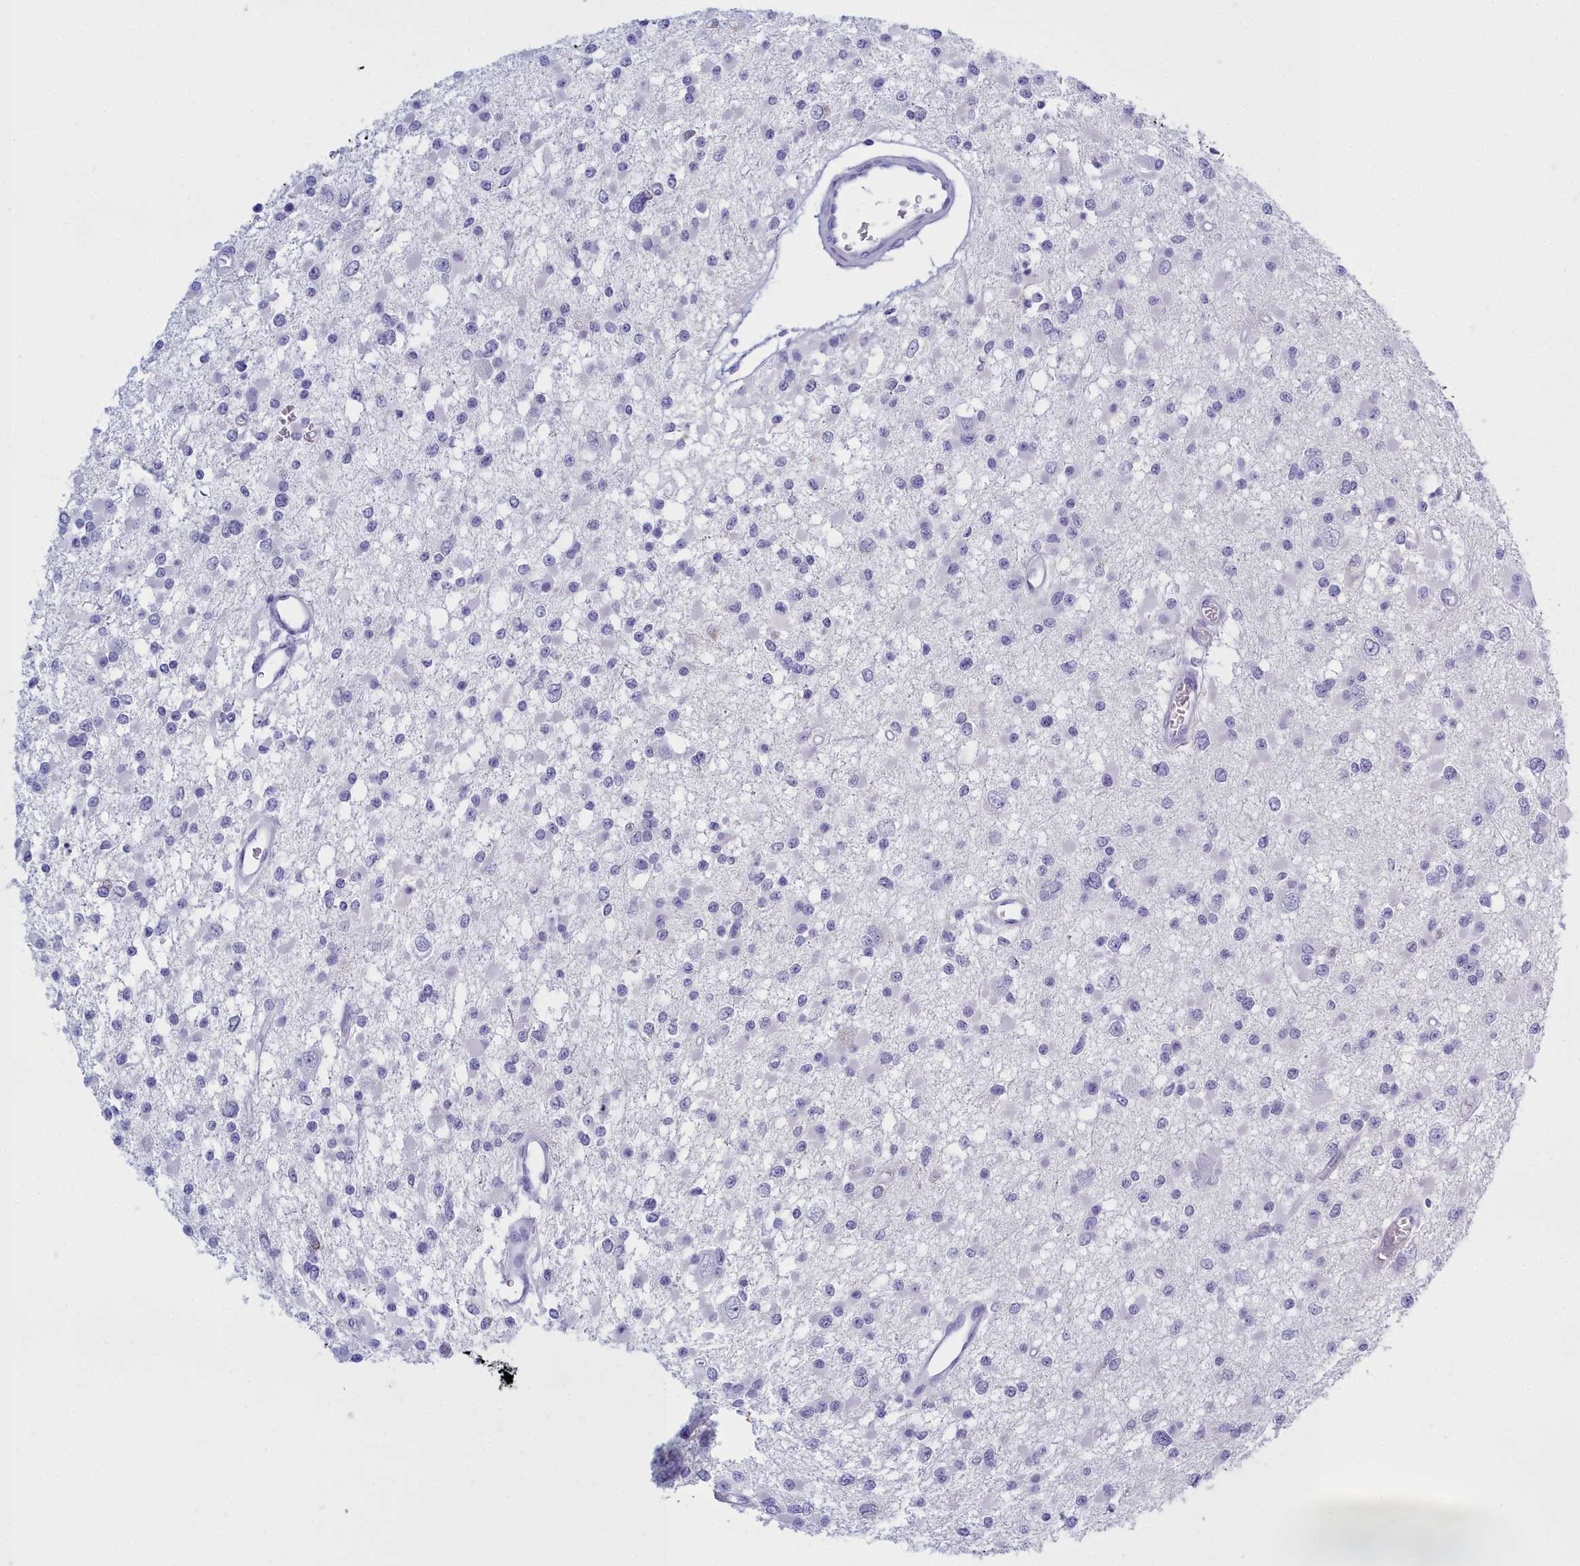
{"staining": {"intensity": "negative", "quantity": "none", "location": "none"}, "tissue": "glioma", "cell_type": "Tumor cells", "image_type": "cancer", "snomed": [{"axis": "morphology", "description": "Glioma, malignant, Low grade"}, {"axis": "topography", "description": "Brain"}], "caption": "Tumor cells show no significant protein staining in glioma.", "gene": "TMEM97", "patient": {"sex": "female", "age": 22}}